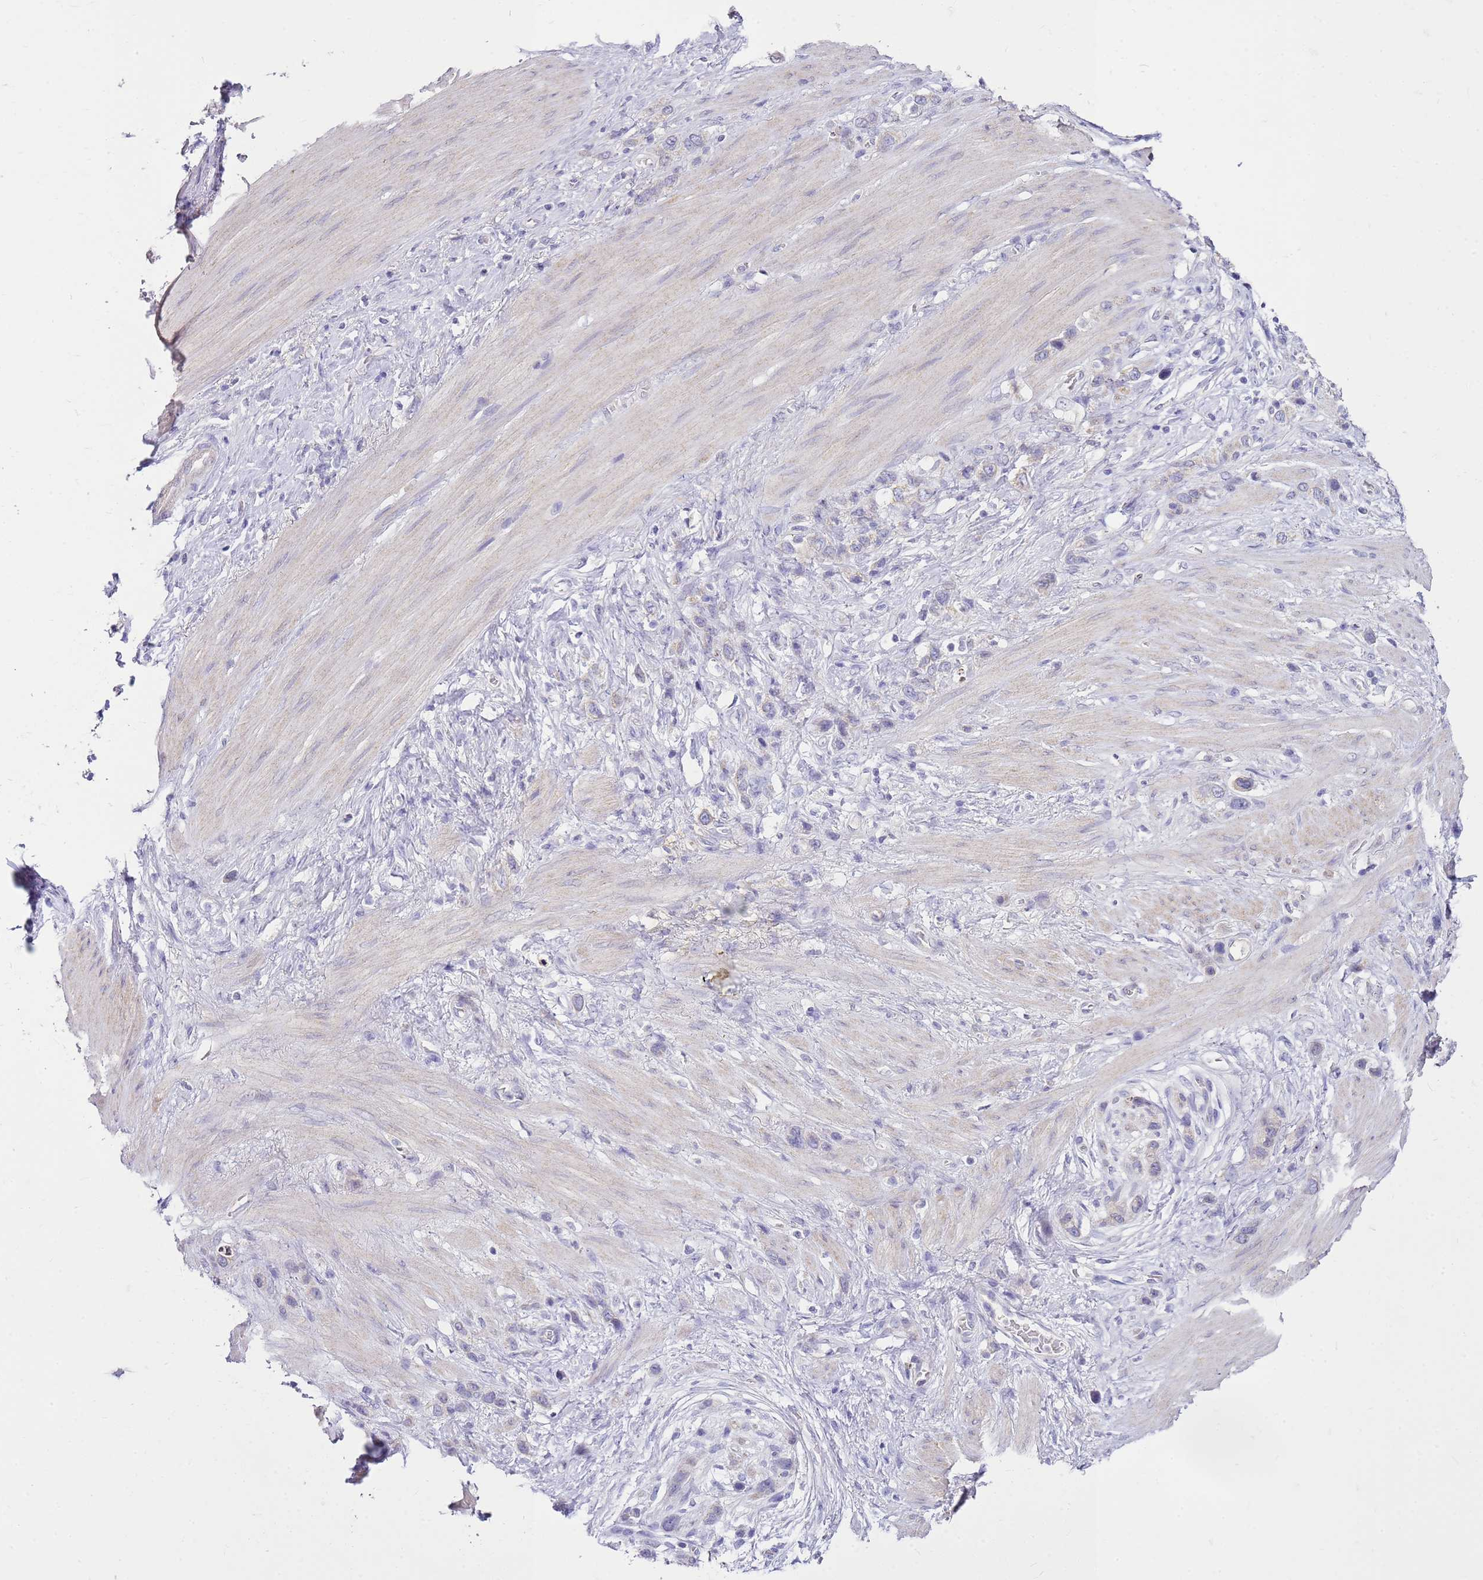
{"staining": {"intensity": "negative", "quantity": "none", "location": "none"}, "tissue": "stomach cancer", "cell_type": "Tumor cells", "image_type": "cancer", "snomed": [{"axis": "morphology", "description": "Adenocarcinoma, NOS"}, {"axis": "morphology", "description": "Adenocarcinoma, High grade"}, {"axis": "topography", "description": "Stomach, upper"}, {"axis": "topography", "description": "Stomach, lower"}], "caption": "There is no significant positivity in tumor cells of stomach cancer.", "gene": "FABP2", "patient": {"sex": "female", "age": 65}}